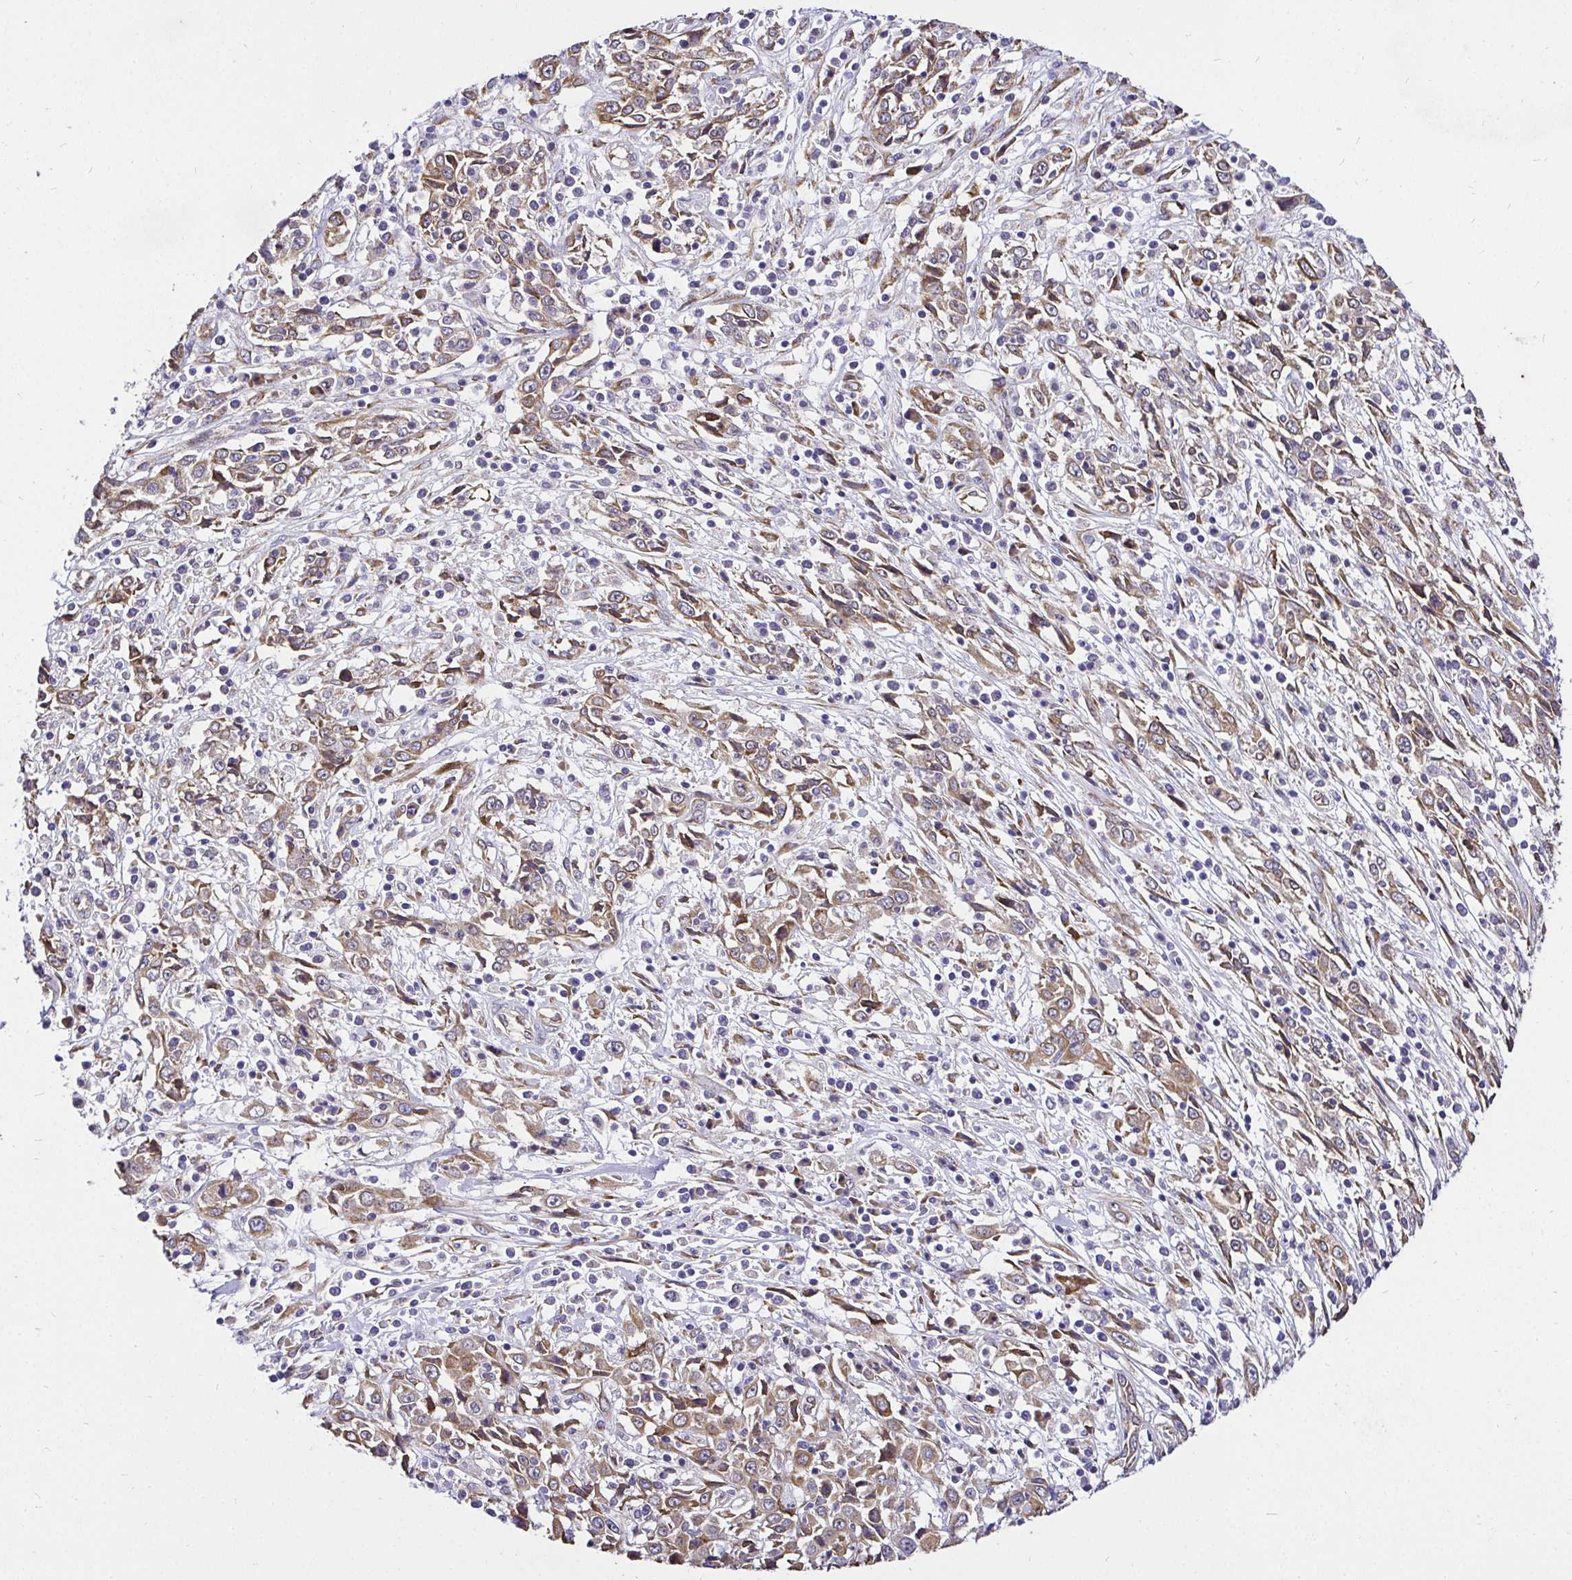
{"staining": {"intensity": "moderate", "quantity": ">75%", "location": "cytoplasmic/membranous"}, "tissue": "cervical cancer", "cell_type": "Tumor cells", "image_type": "cancer", "snomed": [{"axis": "morphology", "description": "Adenocarcinoma, NOS"}, {"axis": "topography", "description": "Cervix"}], "caption": "This is an image of immunohistochemistry (IHC) staining of cervical cancer (adenocarcinoma), which shows moderate staining in the cytoplasmic/membranous of tumor cells.", "gene": "CCDC122", "patient": {"sex": "female", "age": 40}}